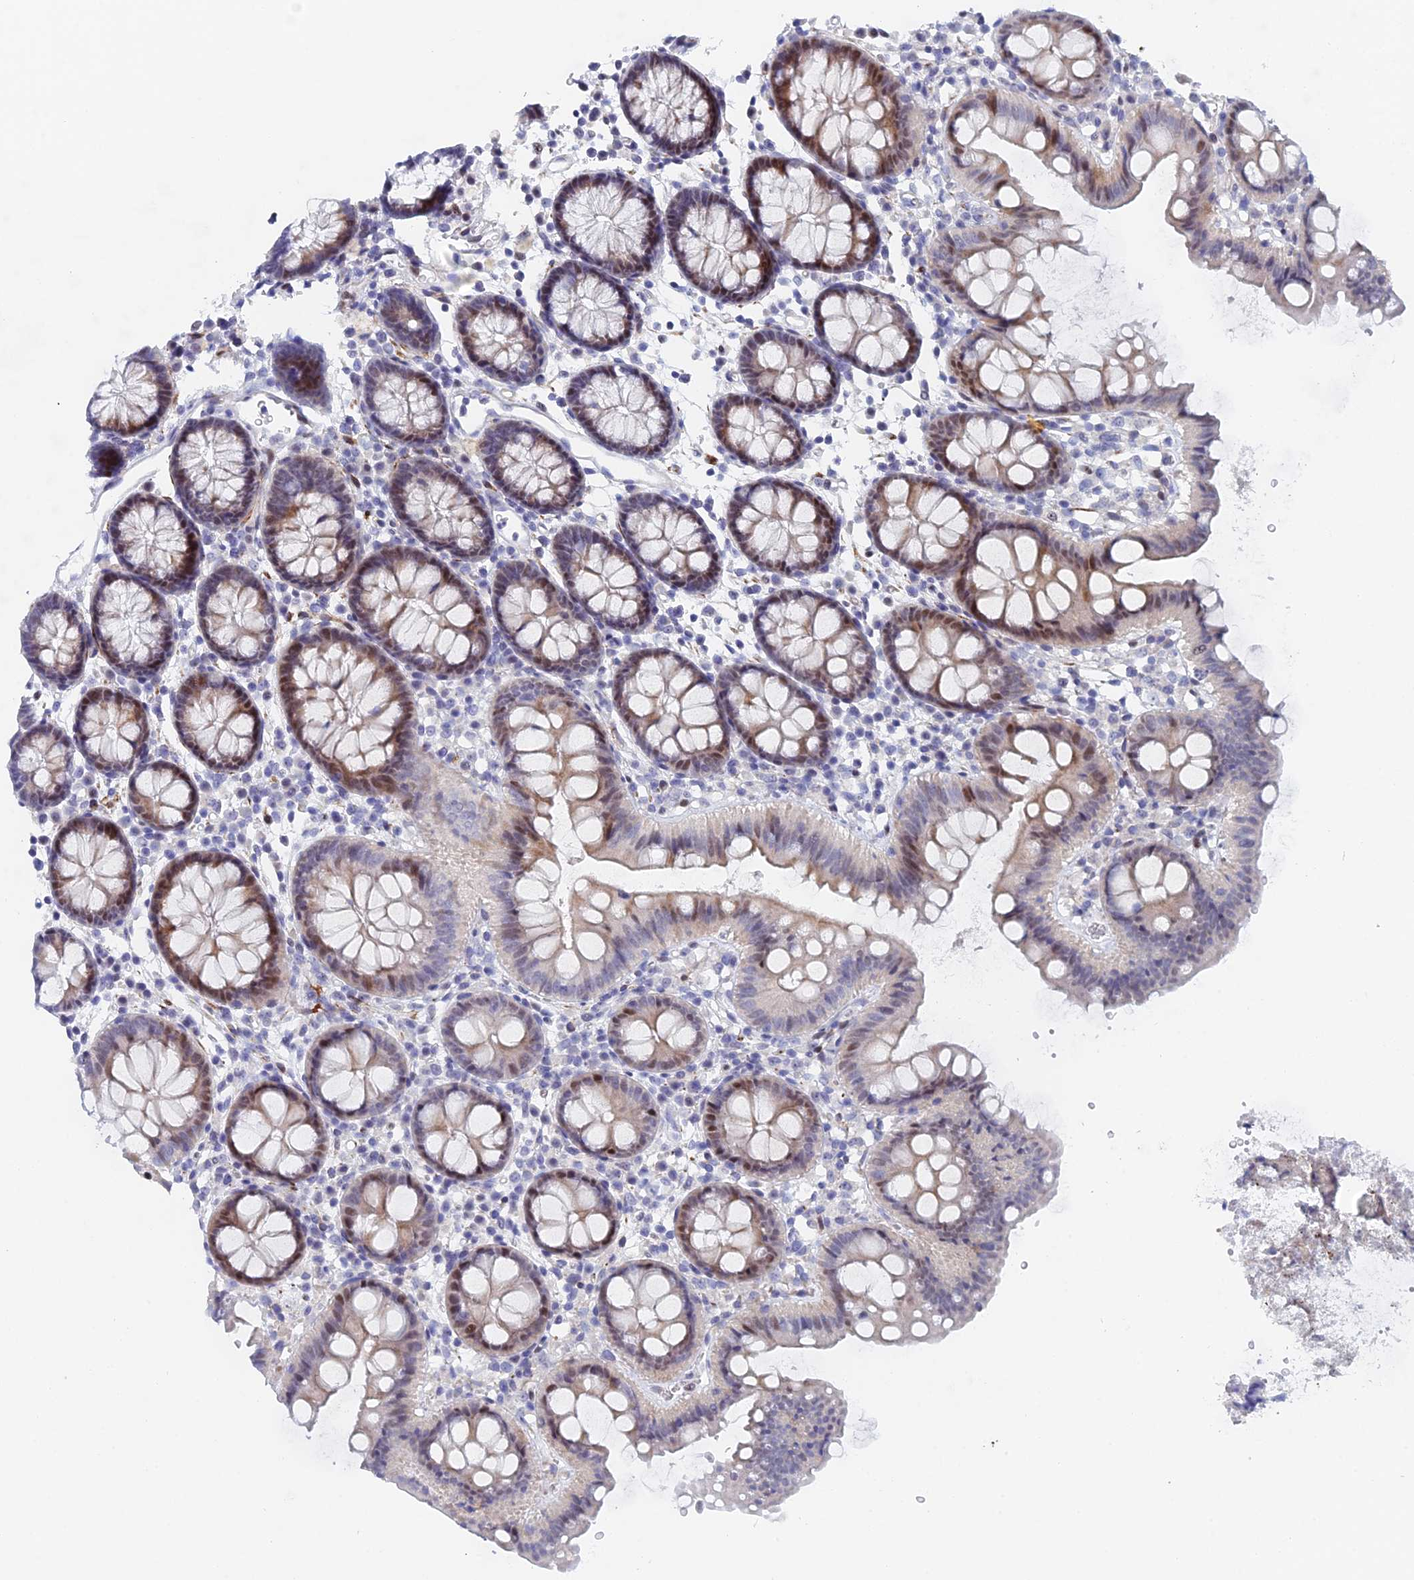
{"staining": {"intensity": "negative", "quantity": "none", "location": "none"}, "tissue": "colon", "cell_type": "Endothelial cells", "image_type": "normal", "snomed": [{"axis": "morphology", "description": "Normal tissue, NOS"}, {"axis": "topography", "description": "Colon"}], "caption": "Immunohistochemical staining of unremarkable human colon demonstrates no significant expression in endothelial cells. The staining was performed using DAB to visualize the protein expression in brown, while the nuclei were stained in blue with hematoxylin (Magnification: 20x).", "gene": "DRGX", "patient": {"sex": "male", "age": 75}}